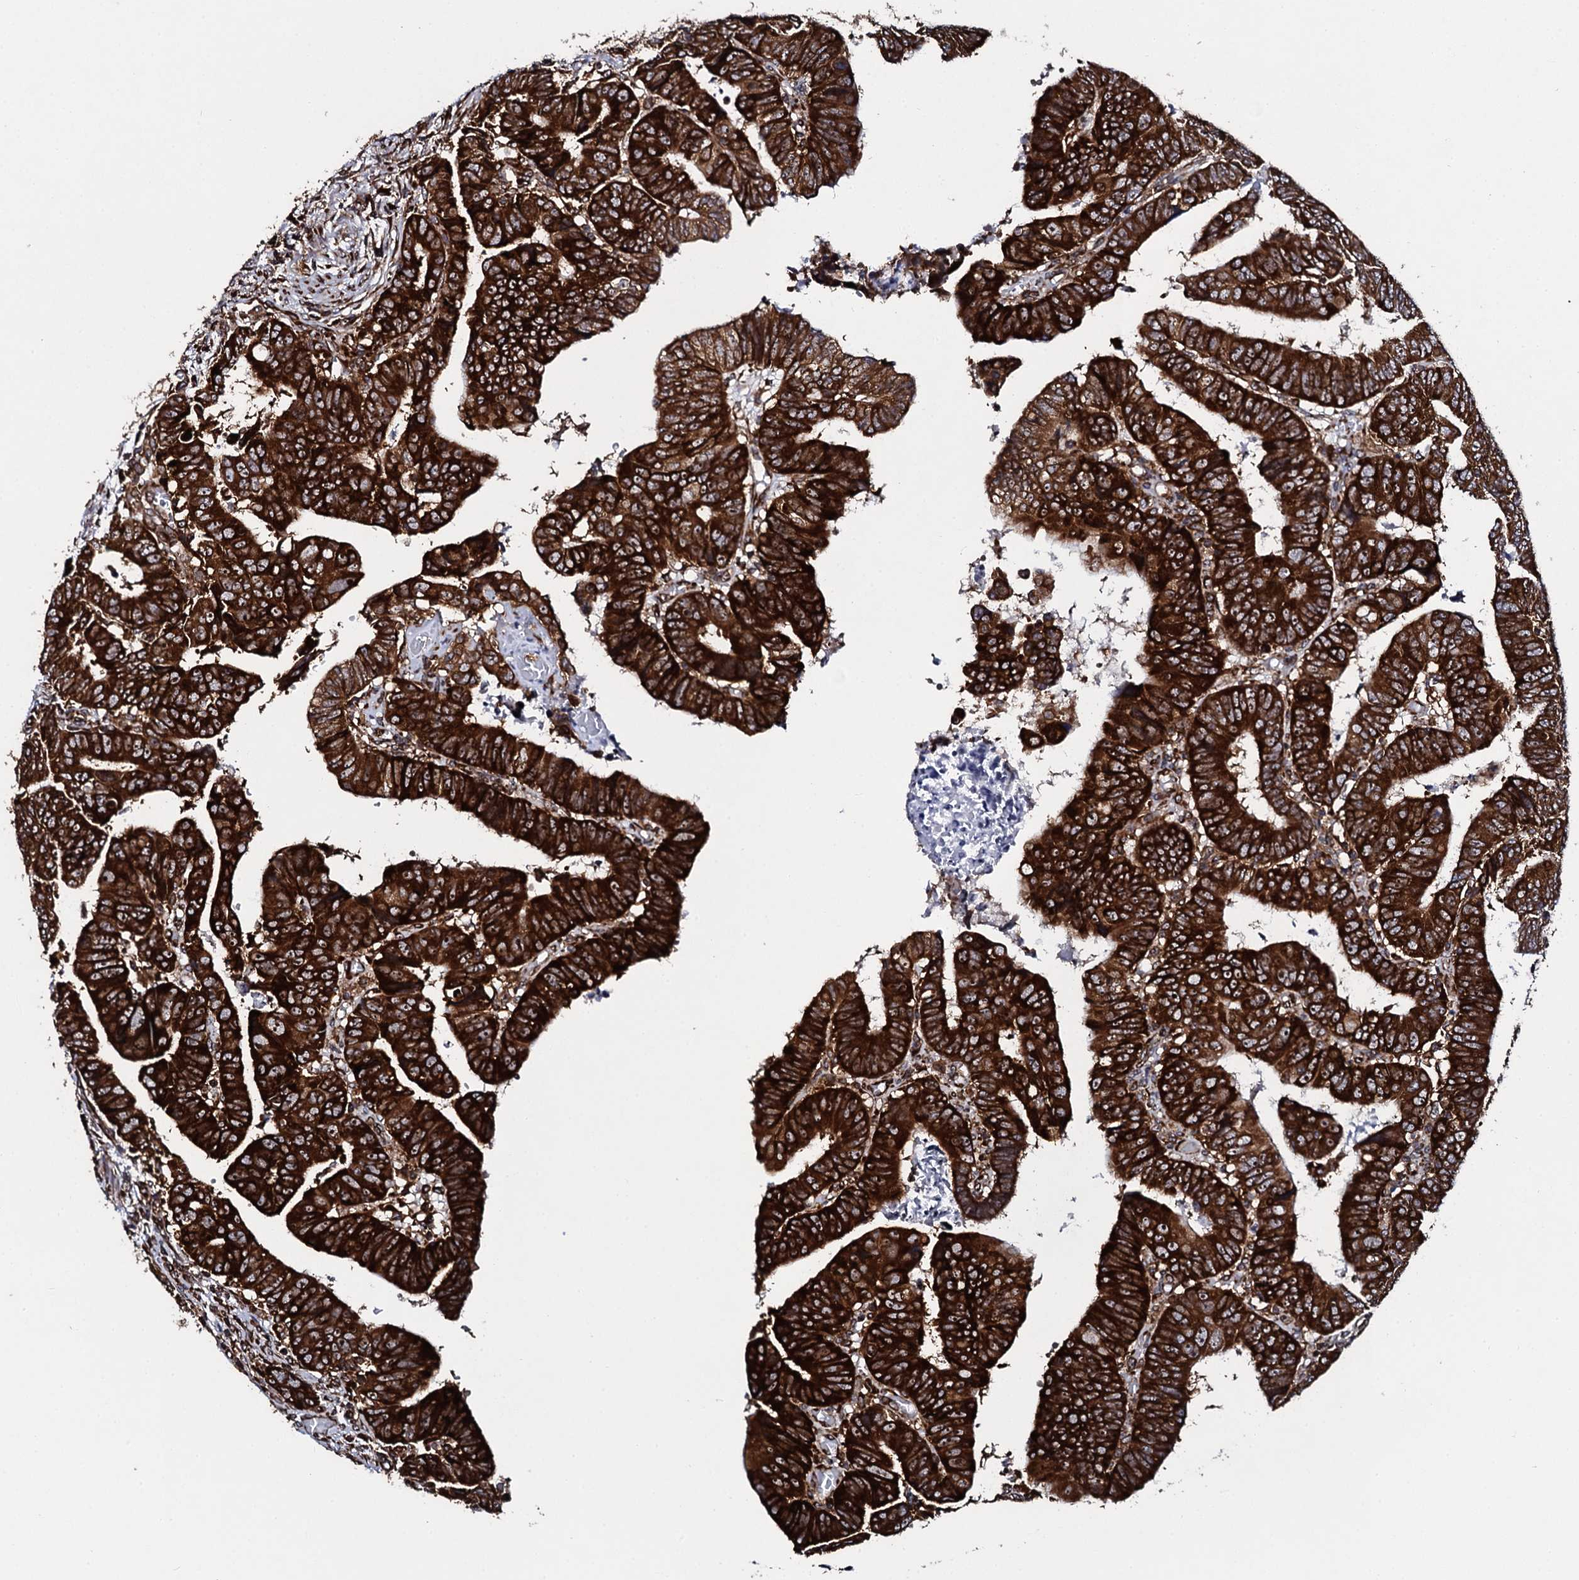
{"staining": {"intensity": "strong", "quantity": ">75%", "location": "cytoplasmic/membranous,nuclear"}, "tissue": "colorectal cancer", "cell_type": "Tumor cells", "image_type": "cancer", "snomed": [{"axis": "morphology", "description": "Normal tissue, NOS"}, {"axis": "morphology", "description": "Adenocarcinoma, NOS"}, {"axis": "topography", "description": "Rectum"}], "caption": "The histopathology image exhibits immunohistochemical staining of colorectal cancer (adenocarcinoma). There is strong cytoplasmic/membranous and nuclear staining is present in approximately >75% of tumor cells. The protein of interest is shown in brown color, while the nuclei are stained blue.", "gene": "SPTY2D1", "patient": {"sex": "female", "age": 65}}